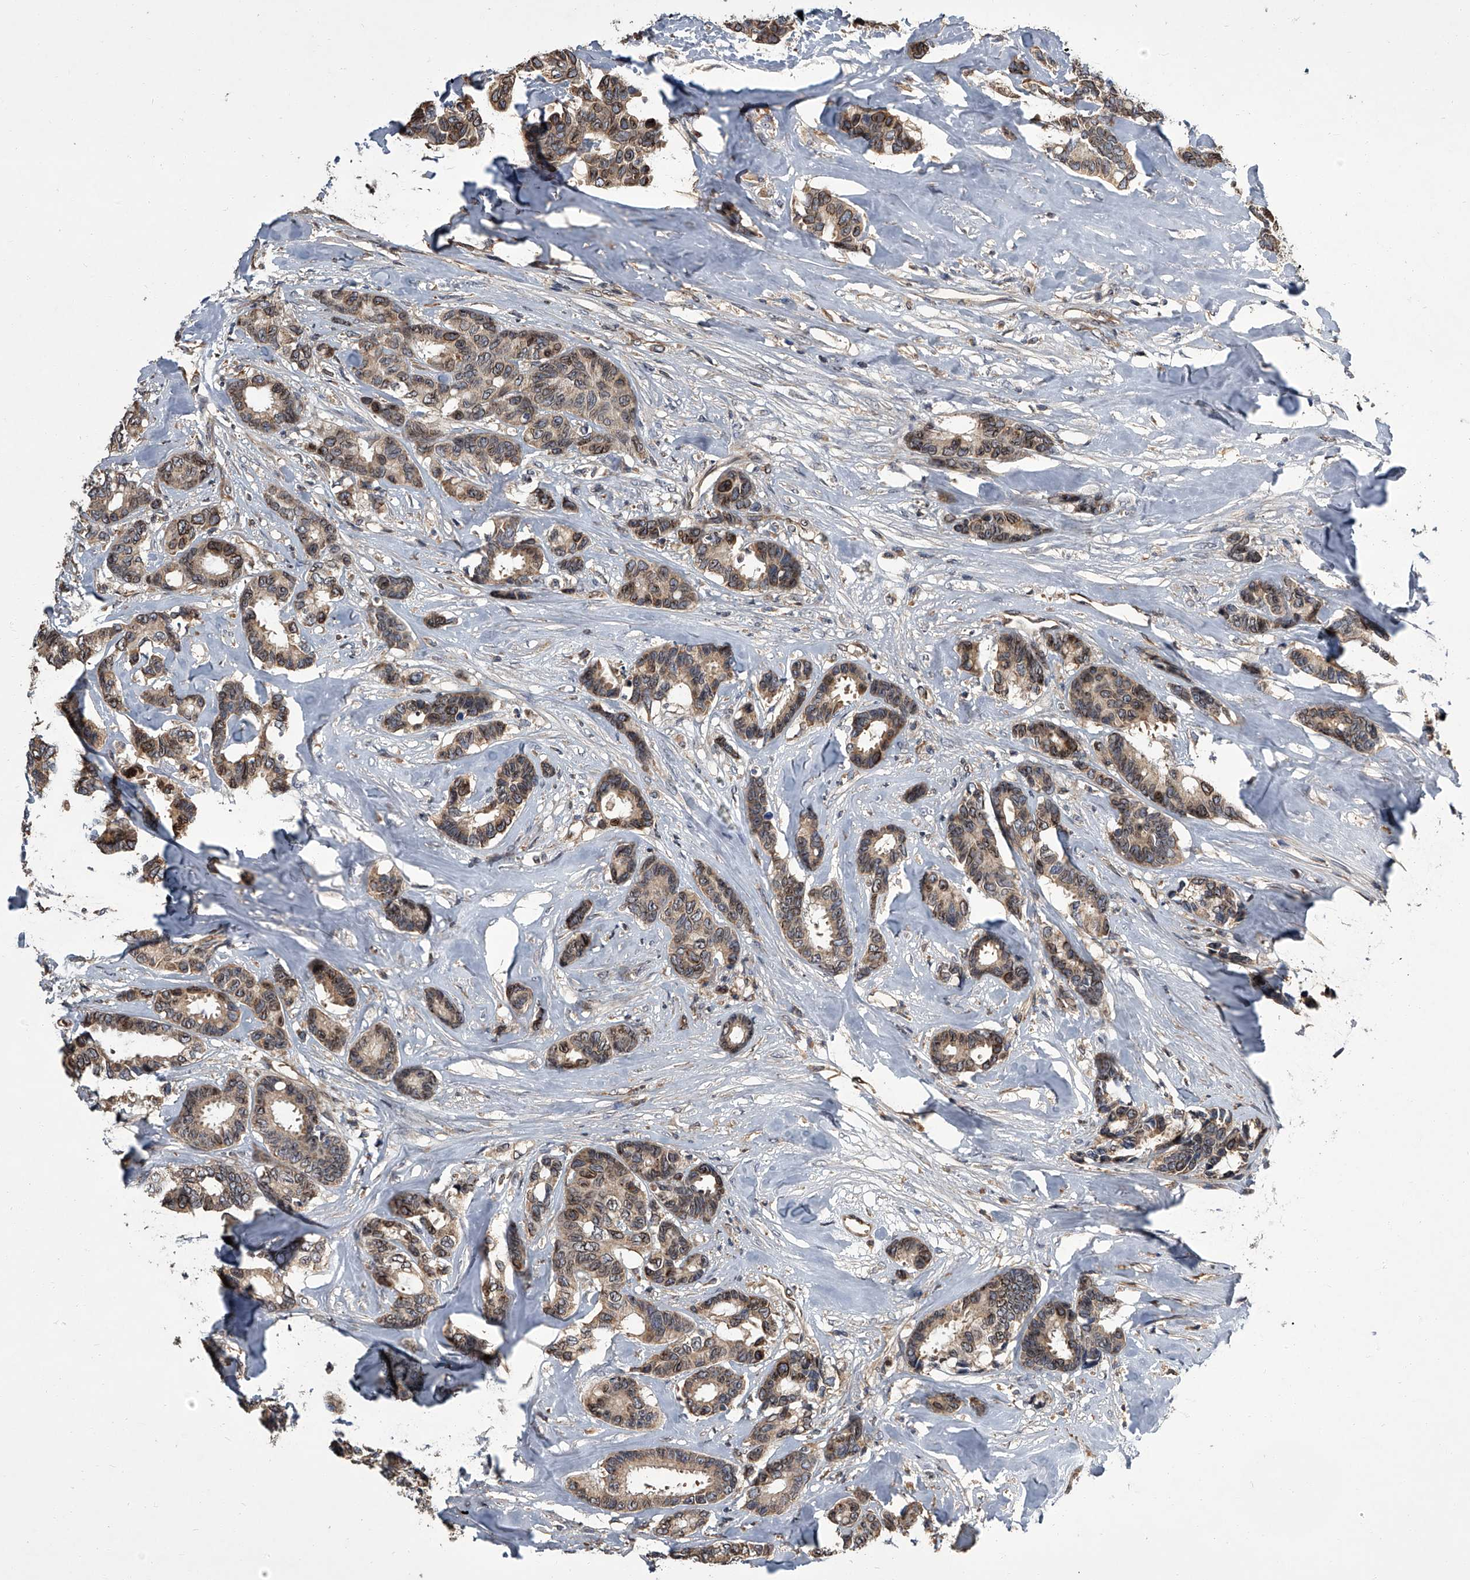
{"staining": {"intensity": "moderate", "quantity": ">75%", "location": "cytoplasmic/membranous,nuclear"}, "tissue": "breast cancer", "cell_type": "Tumor cells", "image_type": "cancer", "snomed": [{"axis": "morphology", "description": "Duct carcinoma"}, {"axis": "topography", "description": "Breast"}], "caption": "A micrograph of breast infiltrating ductal carcinoma stained for a protein displays moderate cytoplasmic/membranous and nuclear brown staining in tumor cells.", "gene": "LRRC8C", "patient": {"sex": "female", "age": 87}}